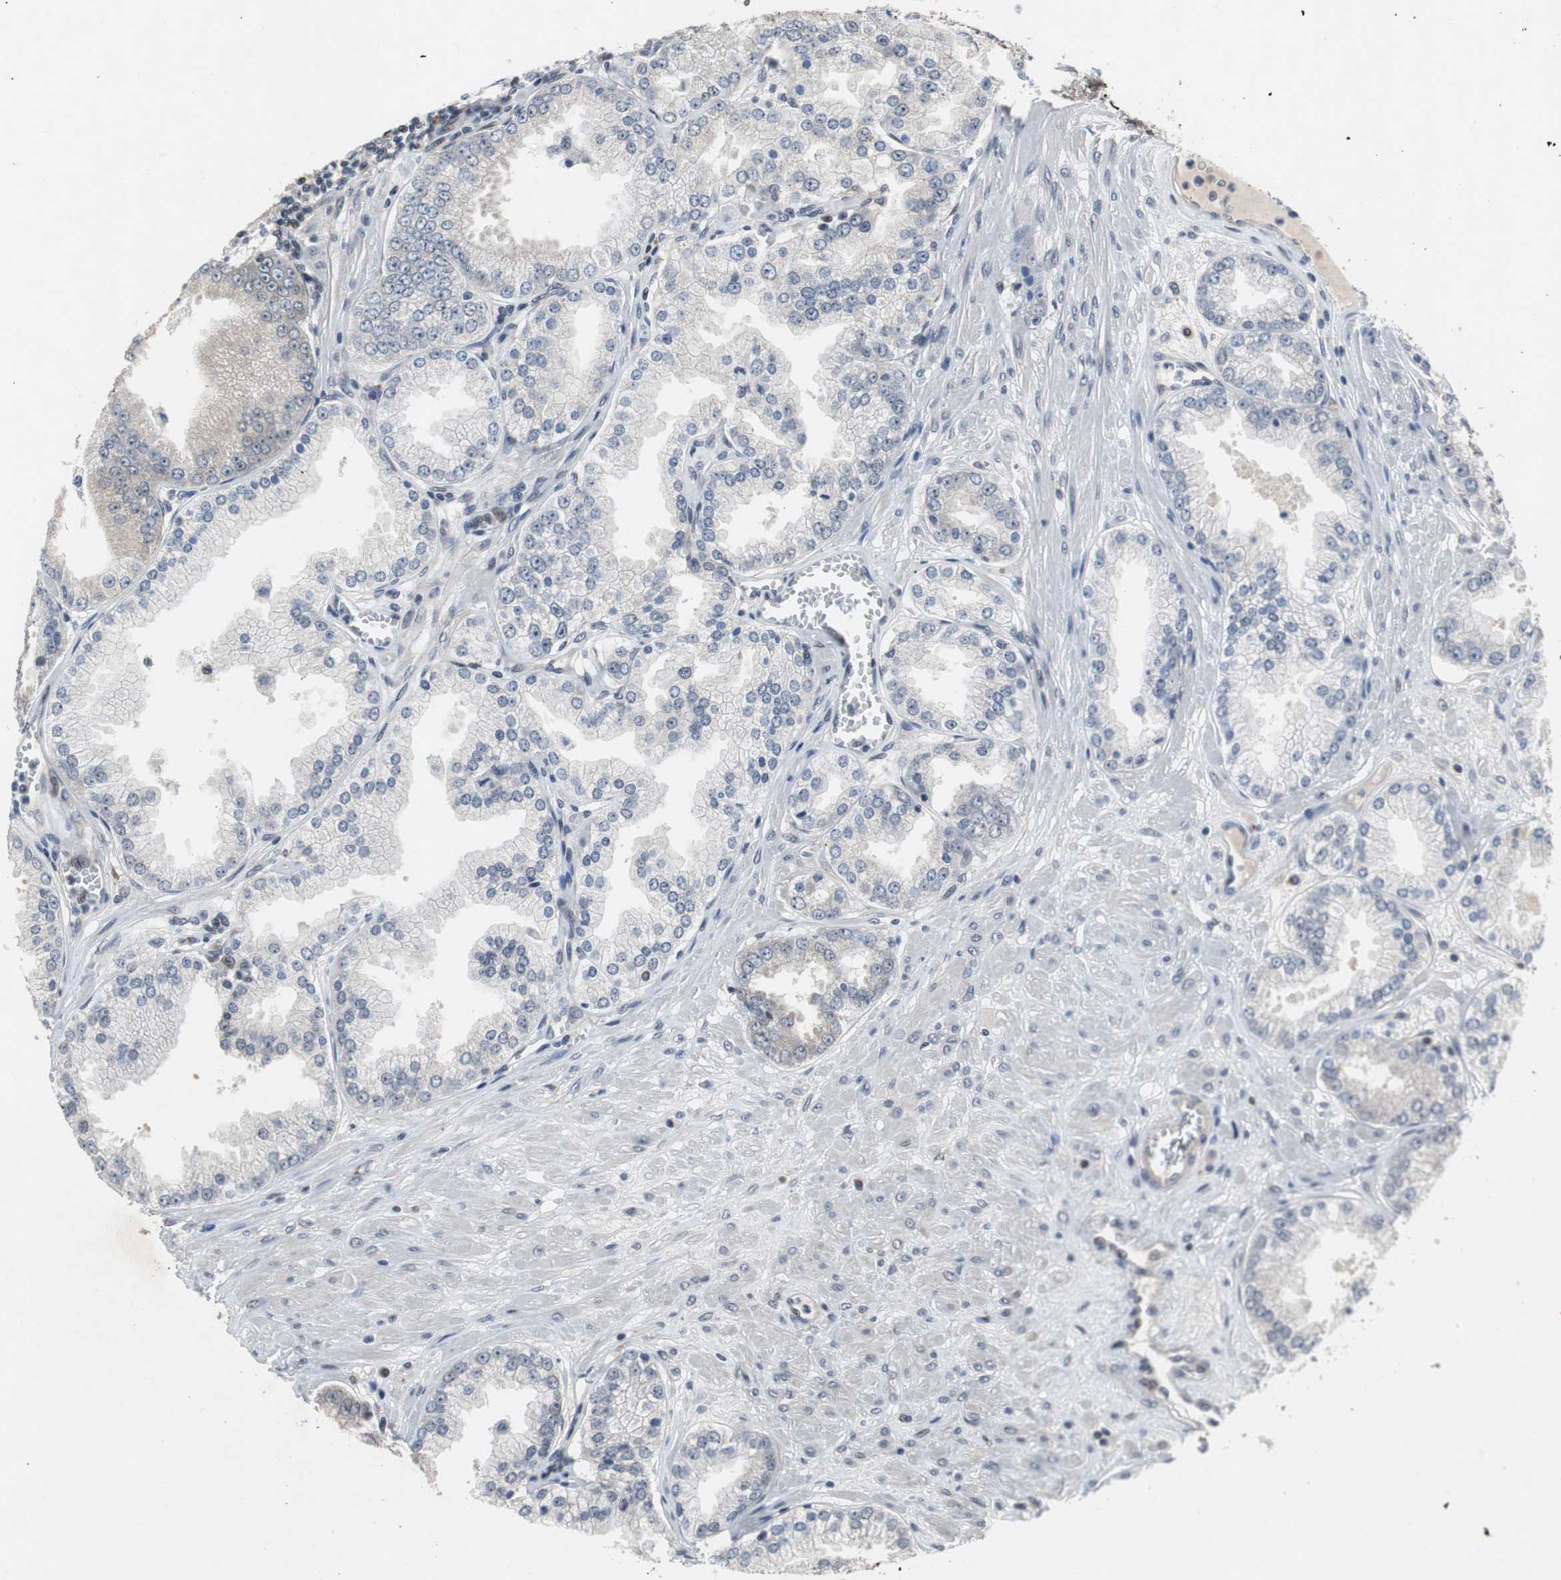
{"staining": {"intensity": "negative", "quantity": "none", "location": "none"}, "tissue": "prostate cancer", "cell_type": "Tumor cells", "image_type": "cancer", "snomed": [{"axis": "morphology", "description": "Adenocarcinoma, High grade"}, {"axis": "topography", "description": "Prostate"}], "caption": "An immunohistochemistry (IHC) image of prostate cancer is shown. There is no staining in tumor cells of prostate cancer.", "gene": "TP63", "patient": {"sex": "male", "age": 61}}